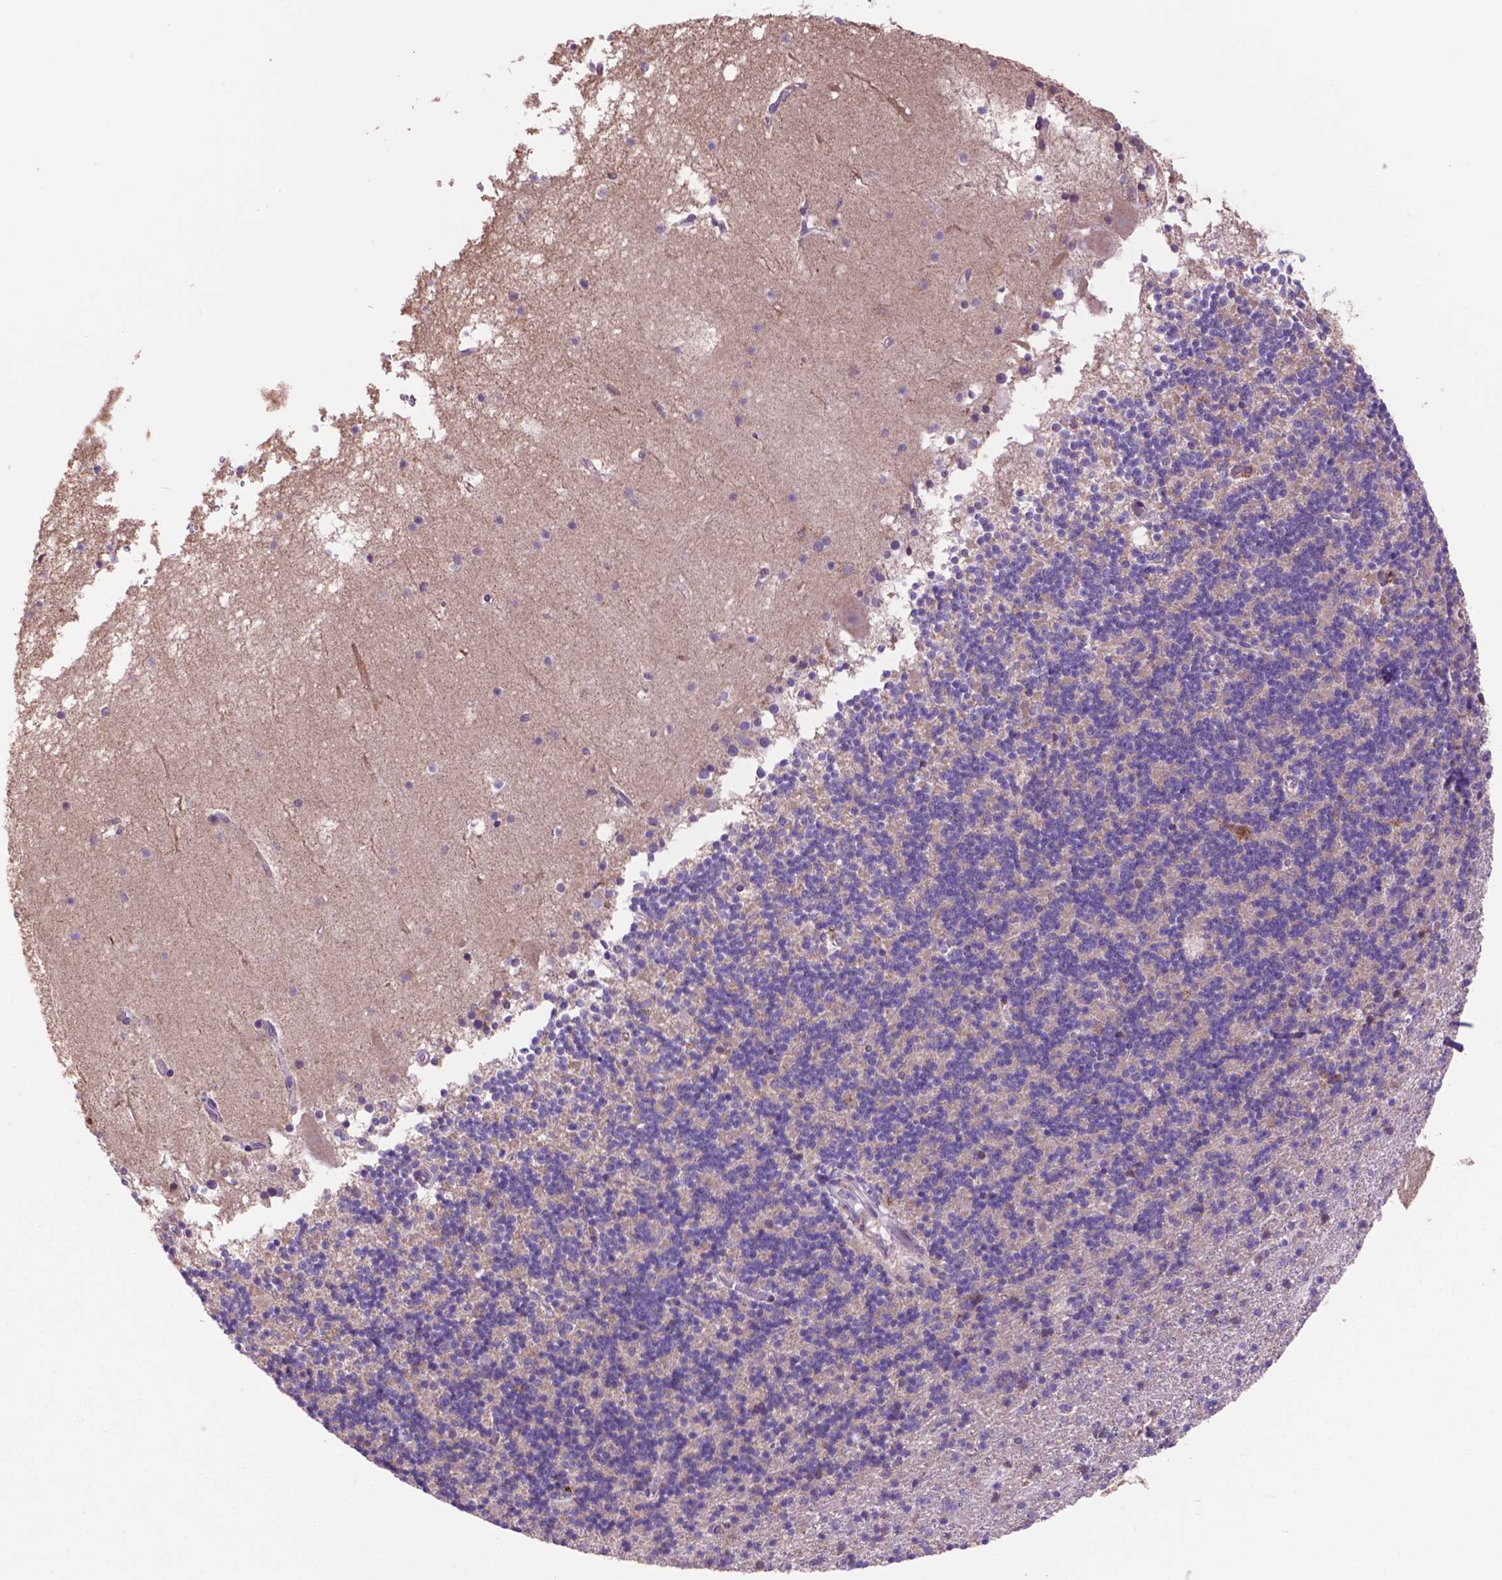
{"staining": {"intensity": "negative", "quantity": "none", "location": "none"}, "tissue": "cerebellum", "cell_type": "Cells in granular layer", "image_type": "normal", "snomed": [{"axis": "morphology", "description": "Normal tissue, NOS"}, {"axis": "topography", "description": "Cerebellum"}], "caption": "There is no significant staining in cells in granular layer of cerebellum.", "gene": "GLB1", "patient": {"sex": "male", "age": 70}}